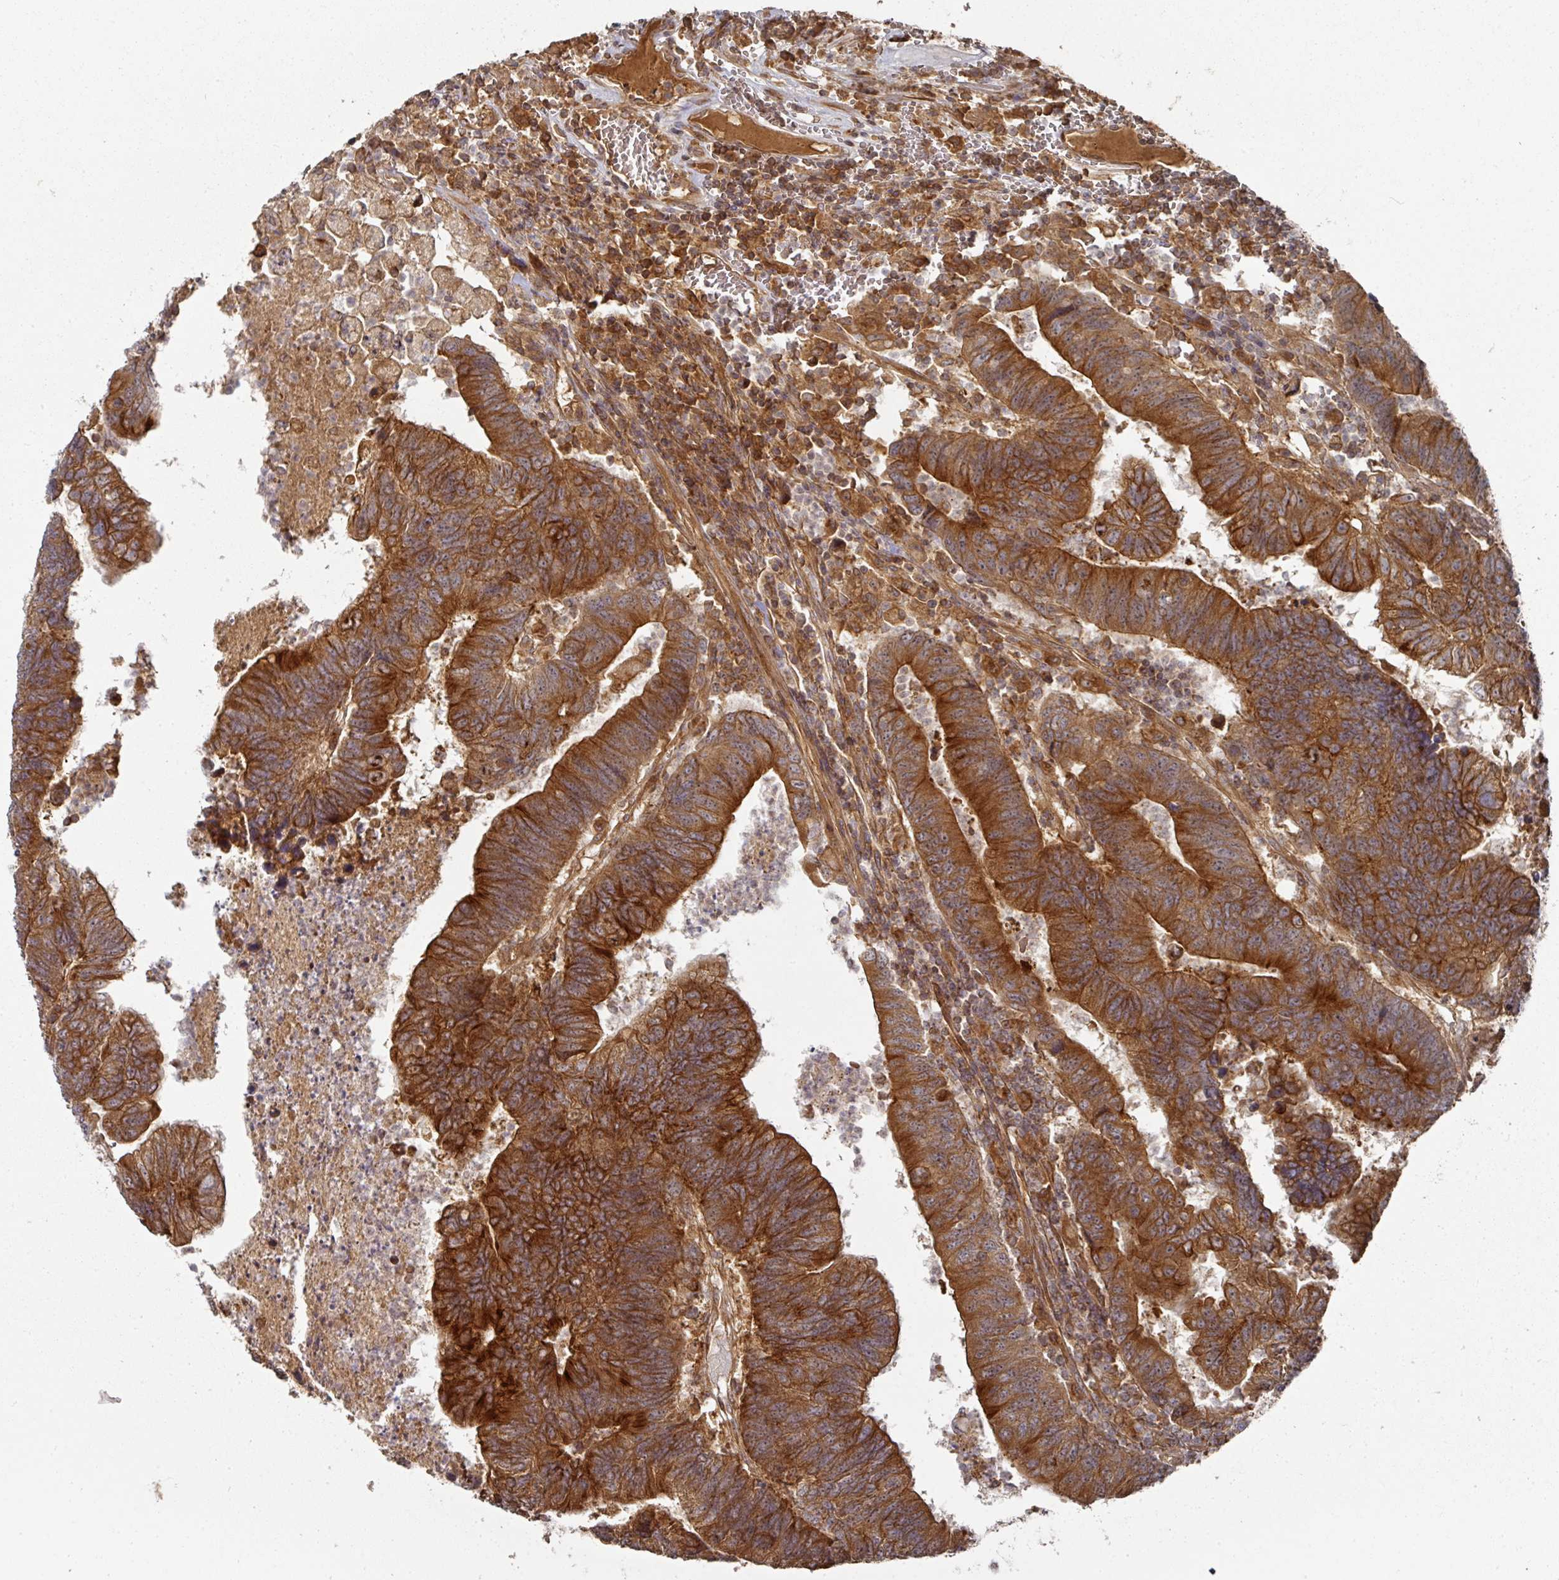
{"staining": {"intensity": "strong", "quantity": ">75%", "location": "cytoplasmic/membranous"}, "tissue": "colorectal cancer", "cell_type": "Tumor cells", "image_type": "cancer", "snomed": [{"axis": "morphology", "description": "Adenocarcinoma, NOS"}, {"axis": "topography", "description": "Colon"}], "caption": "There is high levels of strong cytoplasmic/membranous positivity in tumor cells of colorectal adenocarcinoma, as demonstrated by immunohistochemical staining (brown color).", "gene": "CEP95", "patient": {"sex": "female", "age": 48}}